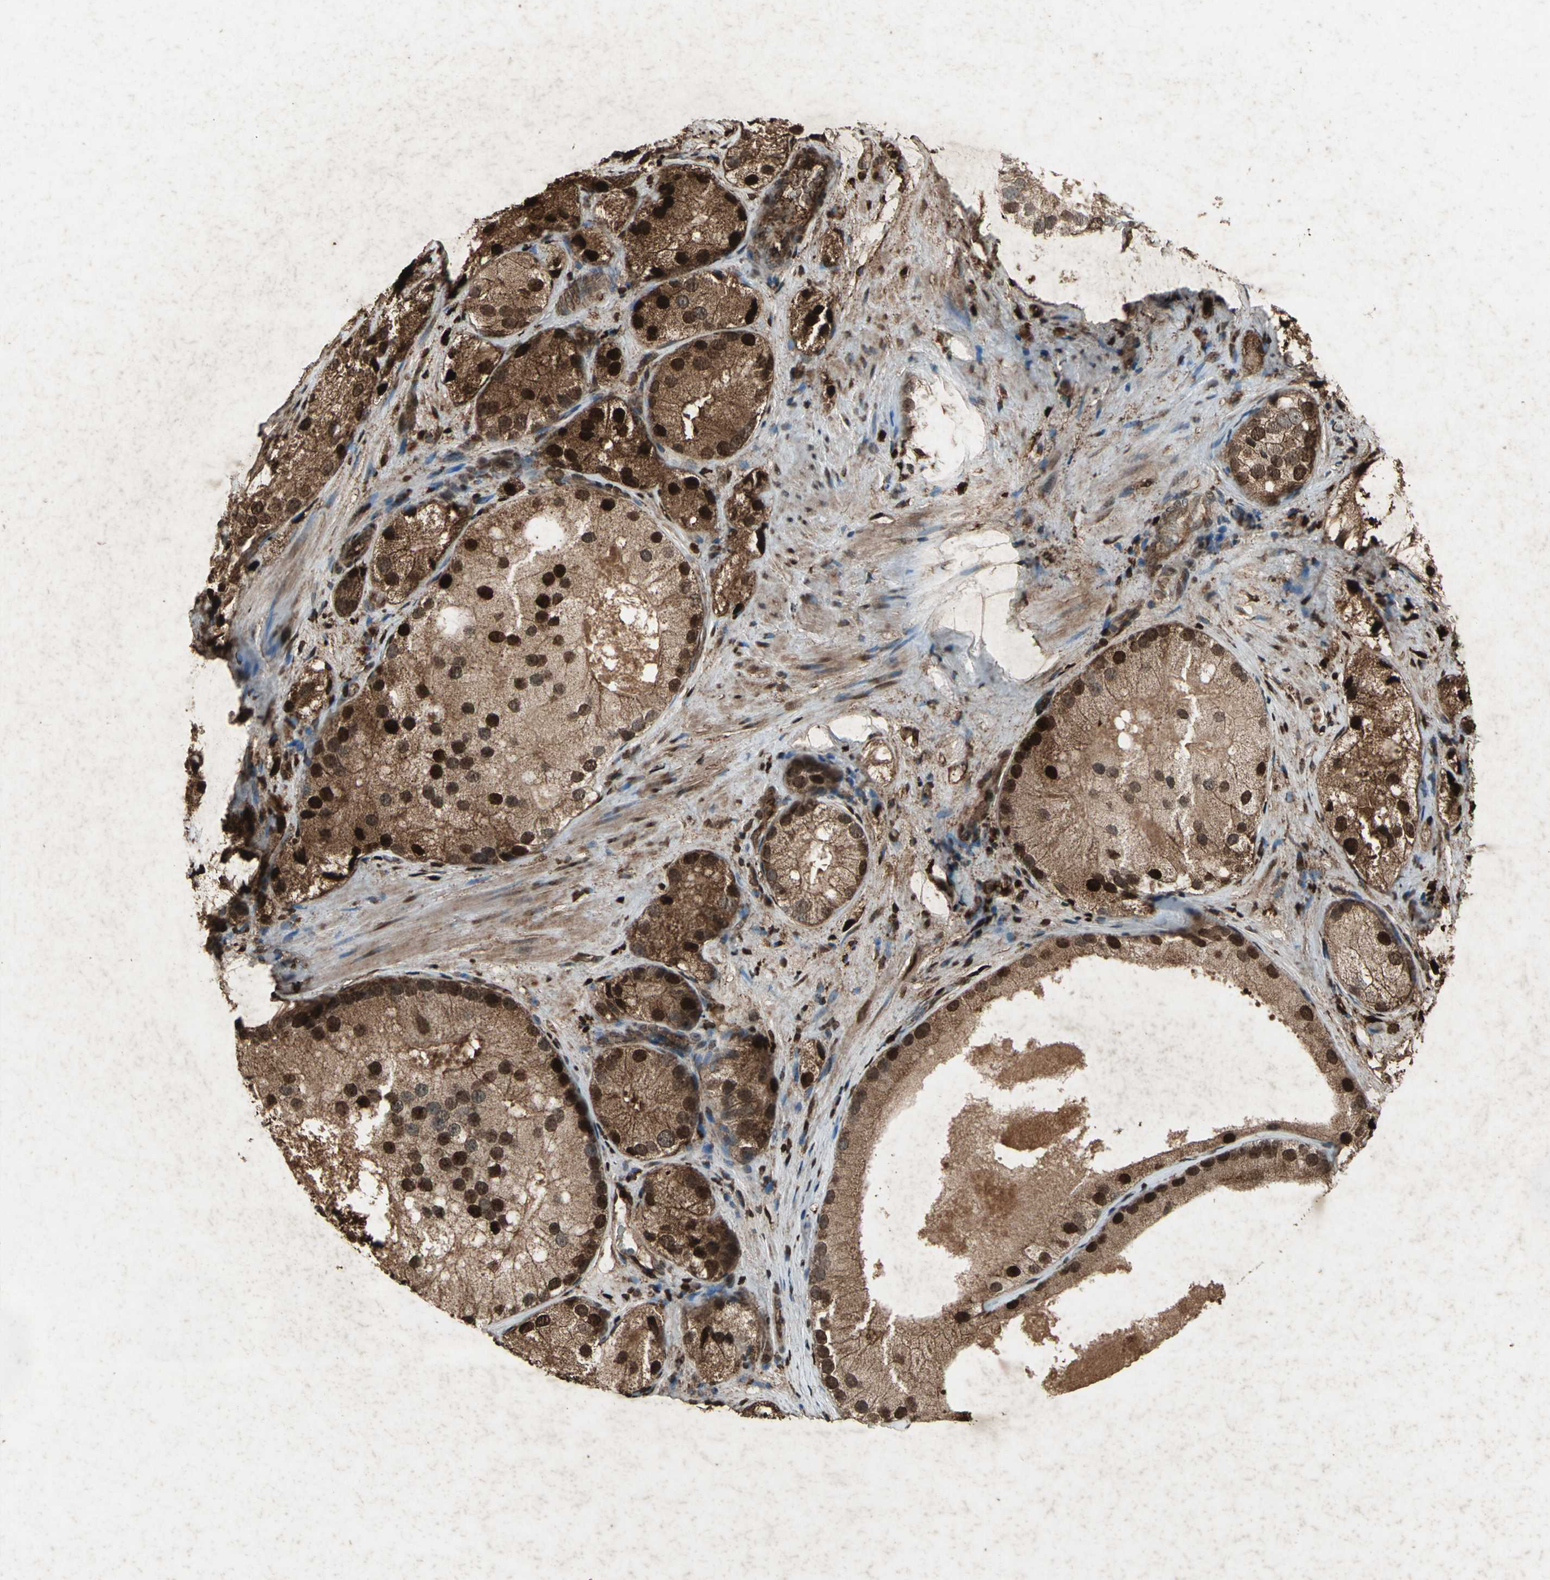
{"staining": {"intensity": "strong", "quantity": ">75%", "location": "cytoplasmic/membranous,nuclear"}, "tissue": "prostate cancer", "cell_type": "Tumor cells", "image_type": "cancer", "snomed": [{"axis": "morphology", "description": "Adenocarcinoma, Low grade"}, {"axis": "topography", "description": "Prostate"}], "caption": "About >75% of tumor cells in human prostate cancer (adenocarcinoma (low-grade)) reveal strong cytoplasmic/membranous and nuclear protein staining as visualized by brown immunohistochemical staining.", "gene": "SEPTIN4", "patient": {"sex": "male", "age": 69}}